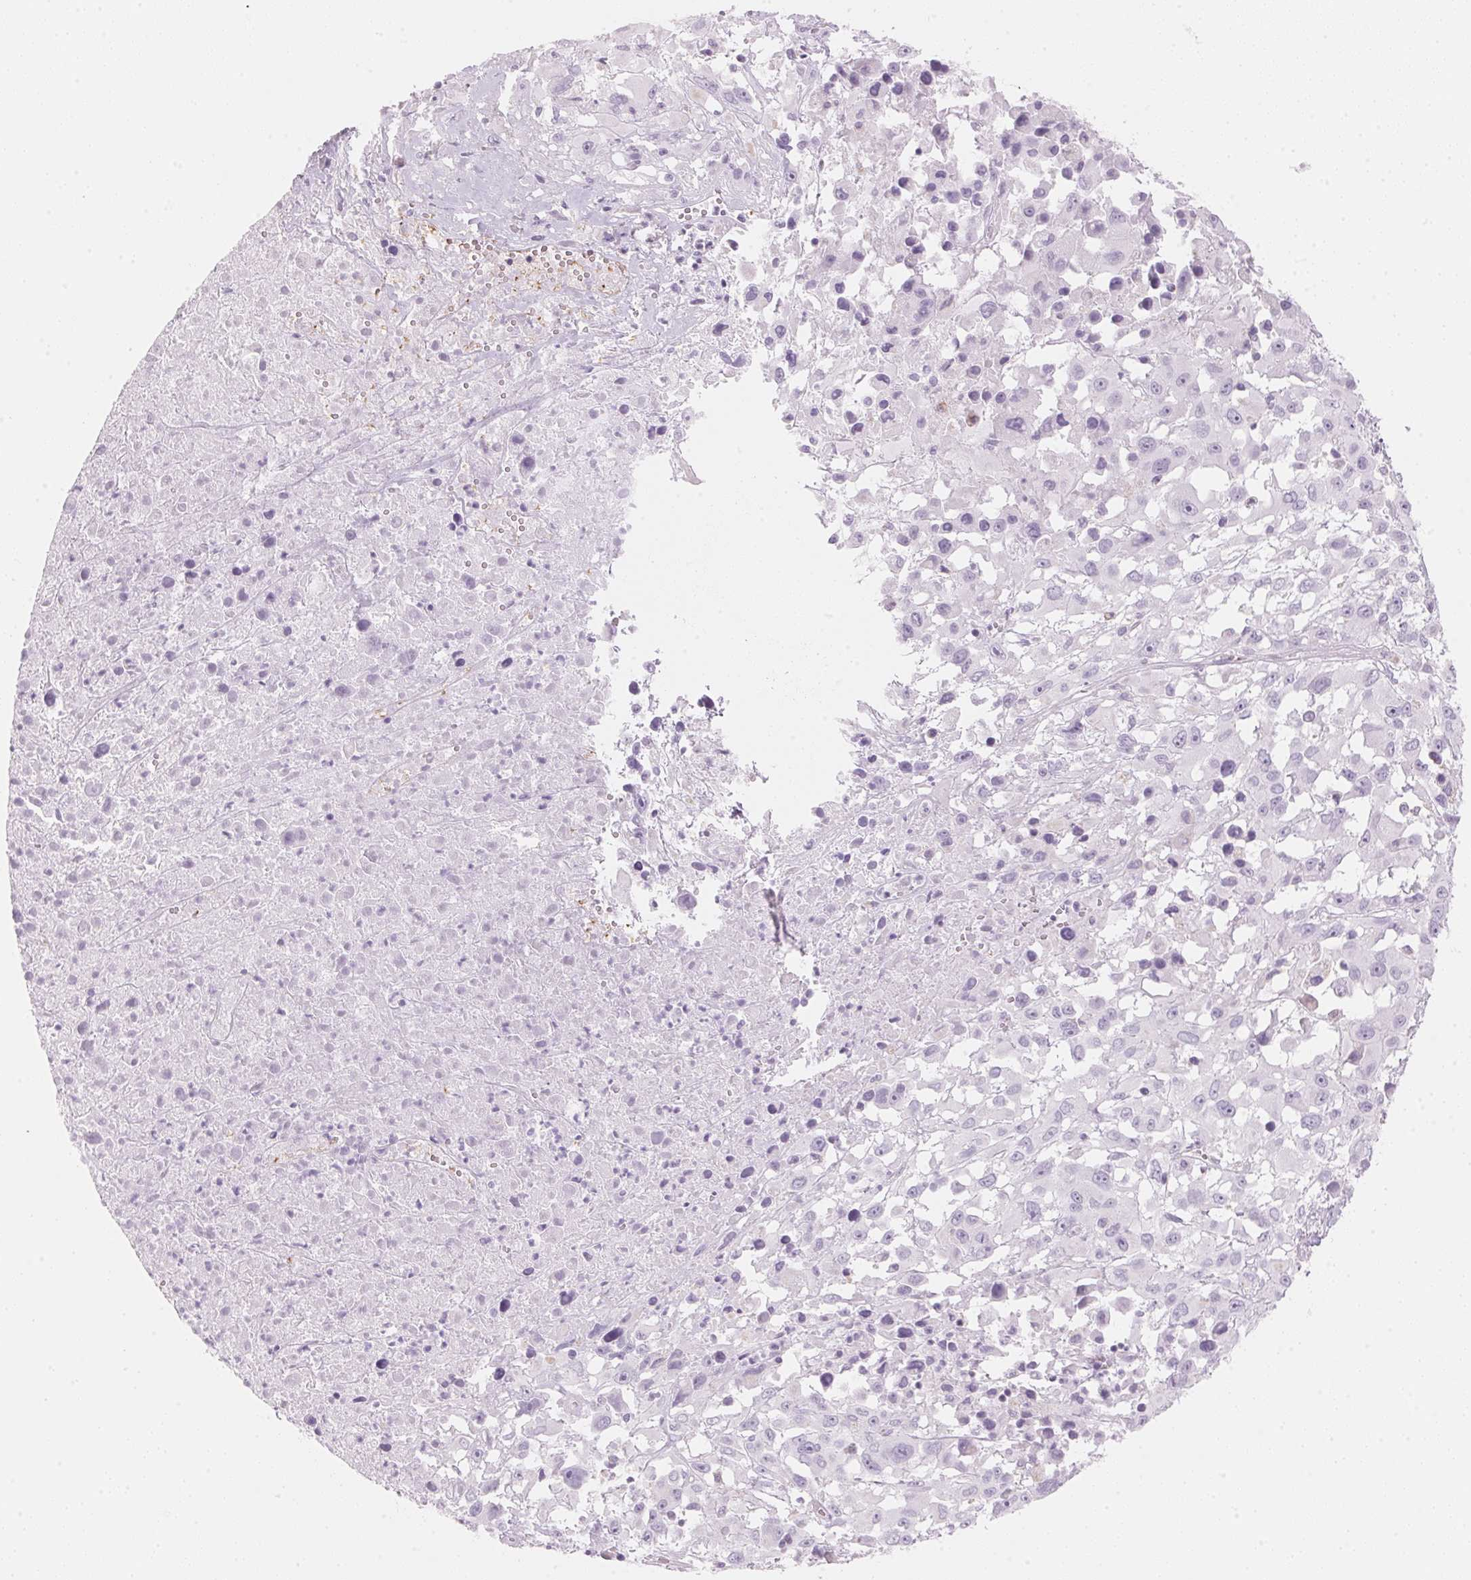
{"staining": {"intensity": "negative", "quantity": "none", "location": "none"}, "tissue": "melanoma", "cell_type": "Tumor cells", "image_type": "cancer", "snomed": [{"axis": "morphology", "description": "Malignant melanoma, Metastatic site"}, {"axis": "topography", "description": "Soft tissue"}], "caption": "A micrograph of human malignant melanoma (metastatic site) is negative for staining in tumor cells. (DAB (3,3'-diaminobenzidine) immunohistochemistry (IHC) with hematoxylin counter stain).", "gene": "HOXB13", "patient": {"sex": "male", "age": 50}}